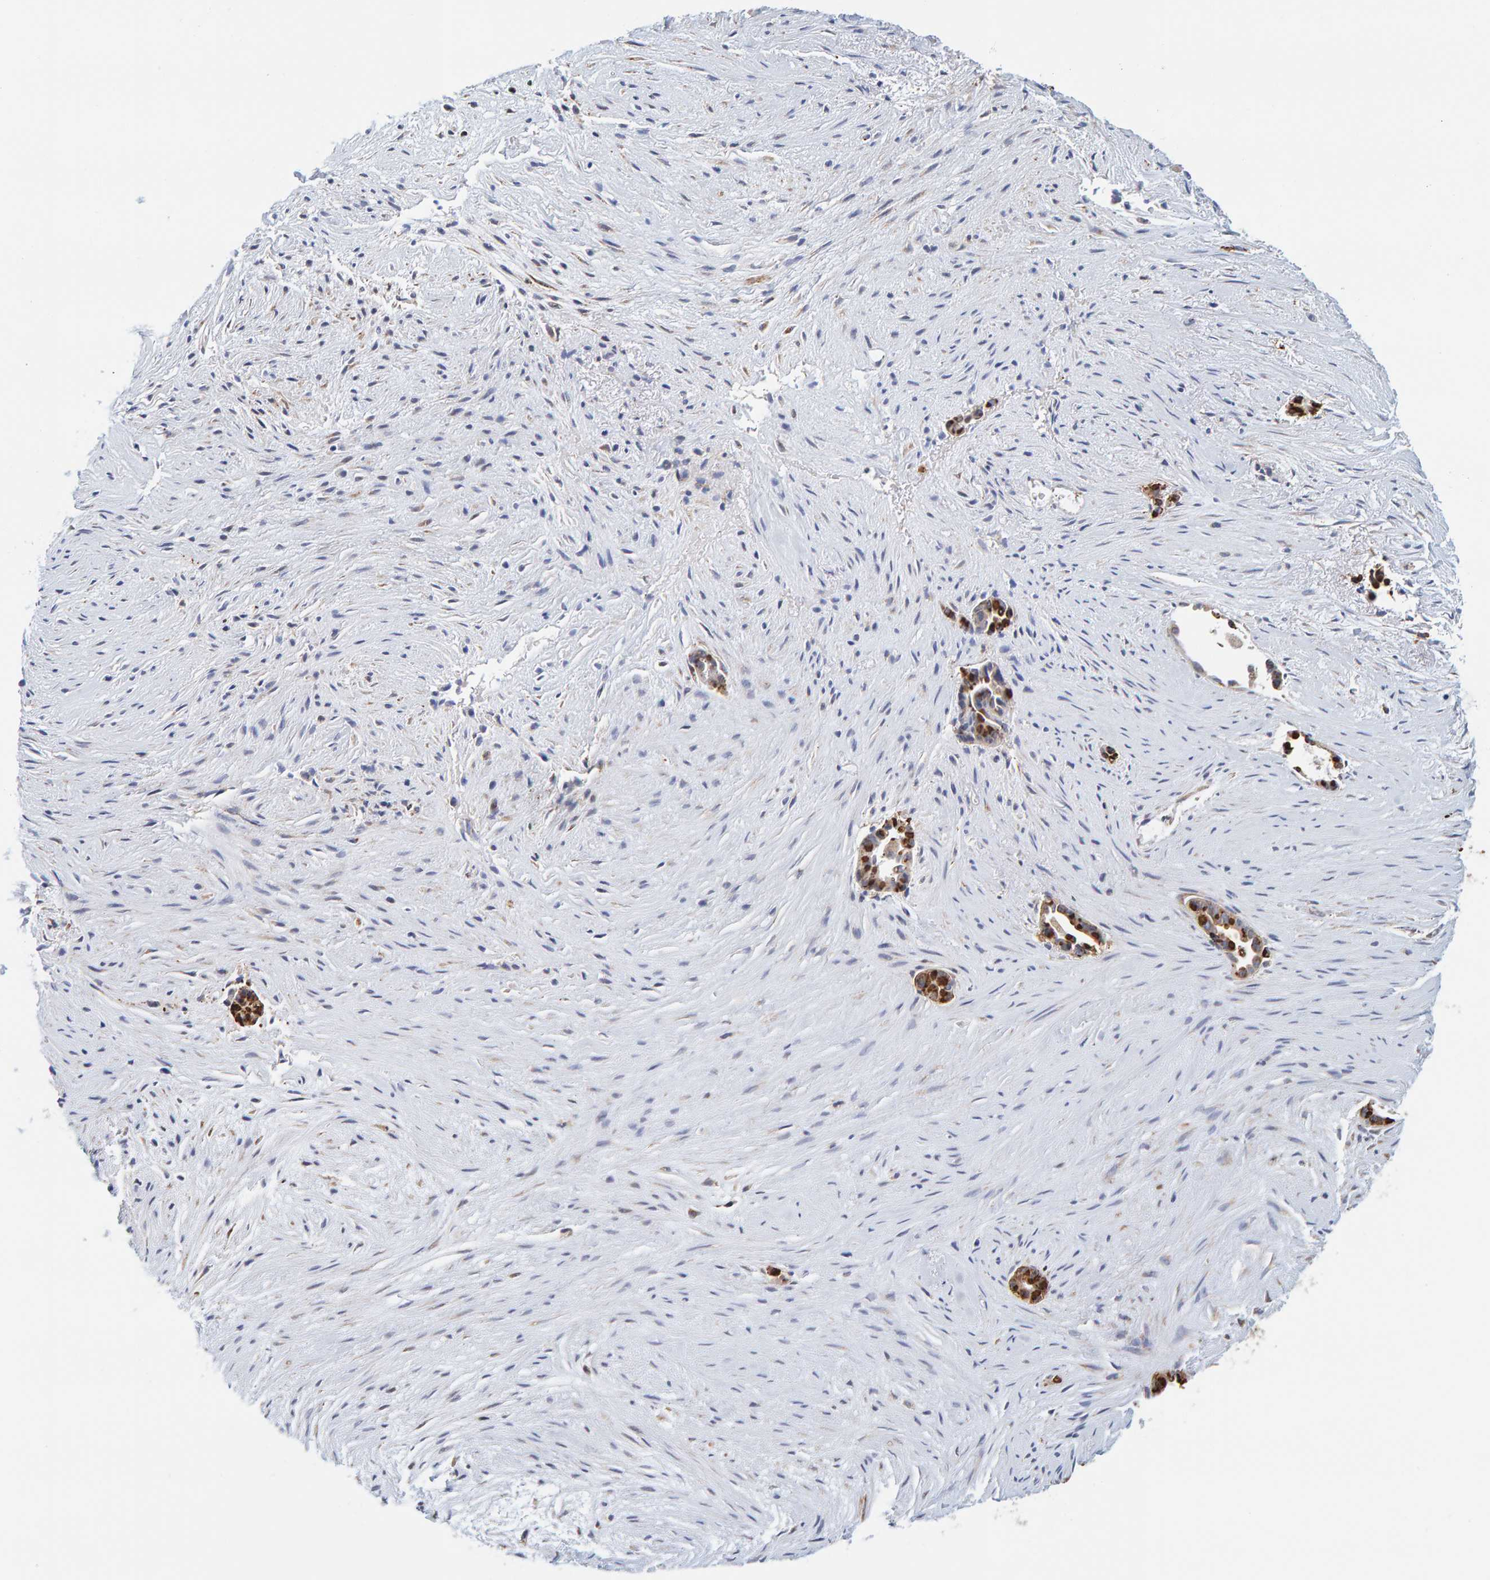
{"staining": {"intensity": "moderate", "quantity": ">75%", "location": "cytoplasmic/membranous"}, "tissue": "liver cancer", "cell_type": "Tumor cells", "image_type": "cancer", "snomed": [{"axis": "morphology", "description": "Cholangiocarcinoma"}, {"axis": "topography", "description": "Liver"}], "caption": "Brown immunohistochemical staining in human liver cancer demonstrates moderate cytoplasmic/membranous positivity in about >75% of tumor cells. Ihc stains the protein in brown and the nuclei are stained blue.", "gene": "SGPL1", "patient": {"sex": "female", "age": 55}}